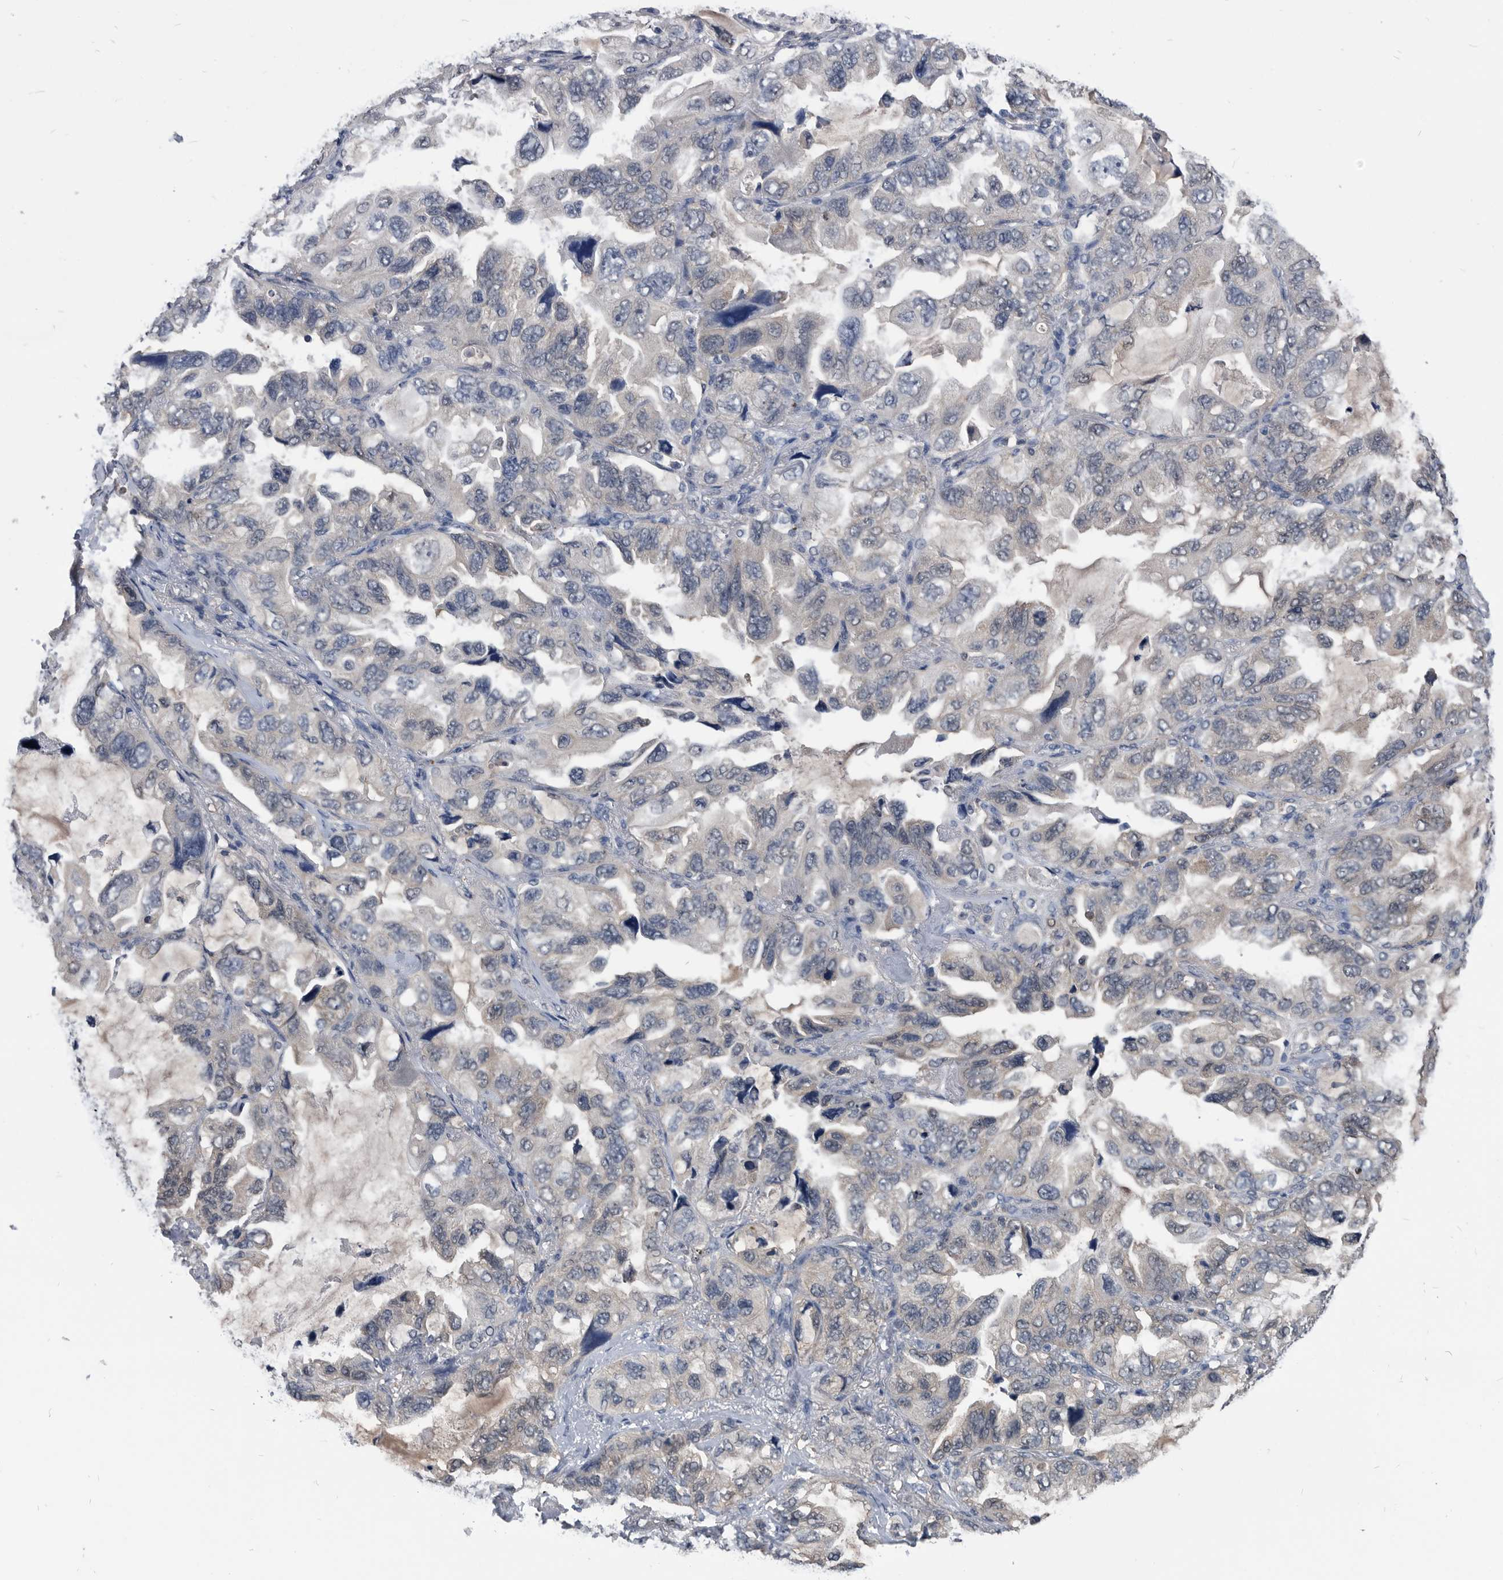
{"staining": {"intensity": "negative", "quantity": "none", "location": "none"}, "tissue": "lung cancer", "cell_type": "Tumor cells", "image_type": "cancer", "snomed": [{"axis": "morphology", "description": "Squamous cell carcinoma, NOS"}, {"axis": "topography", "description": "Lung"}], "caption": "A high-resolution histopathology image shows IHC staining of lung cancer, which exhibits no significant staining in tumor cells.", "gene": "PDXK", "patient": {"sex": "female", "age": 73}}